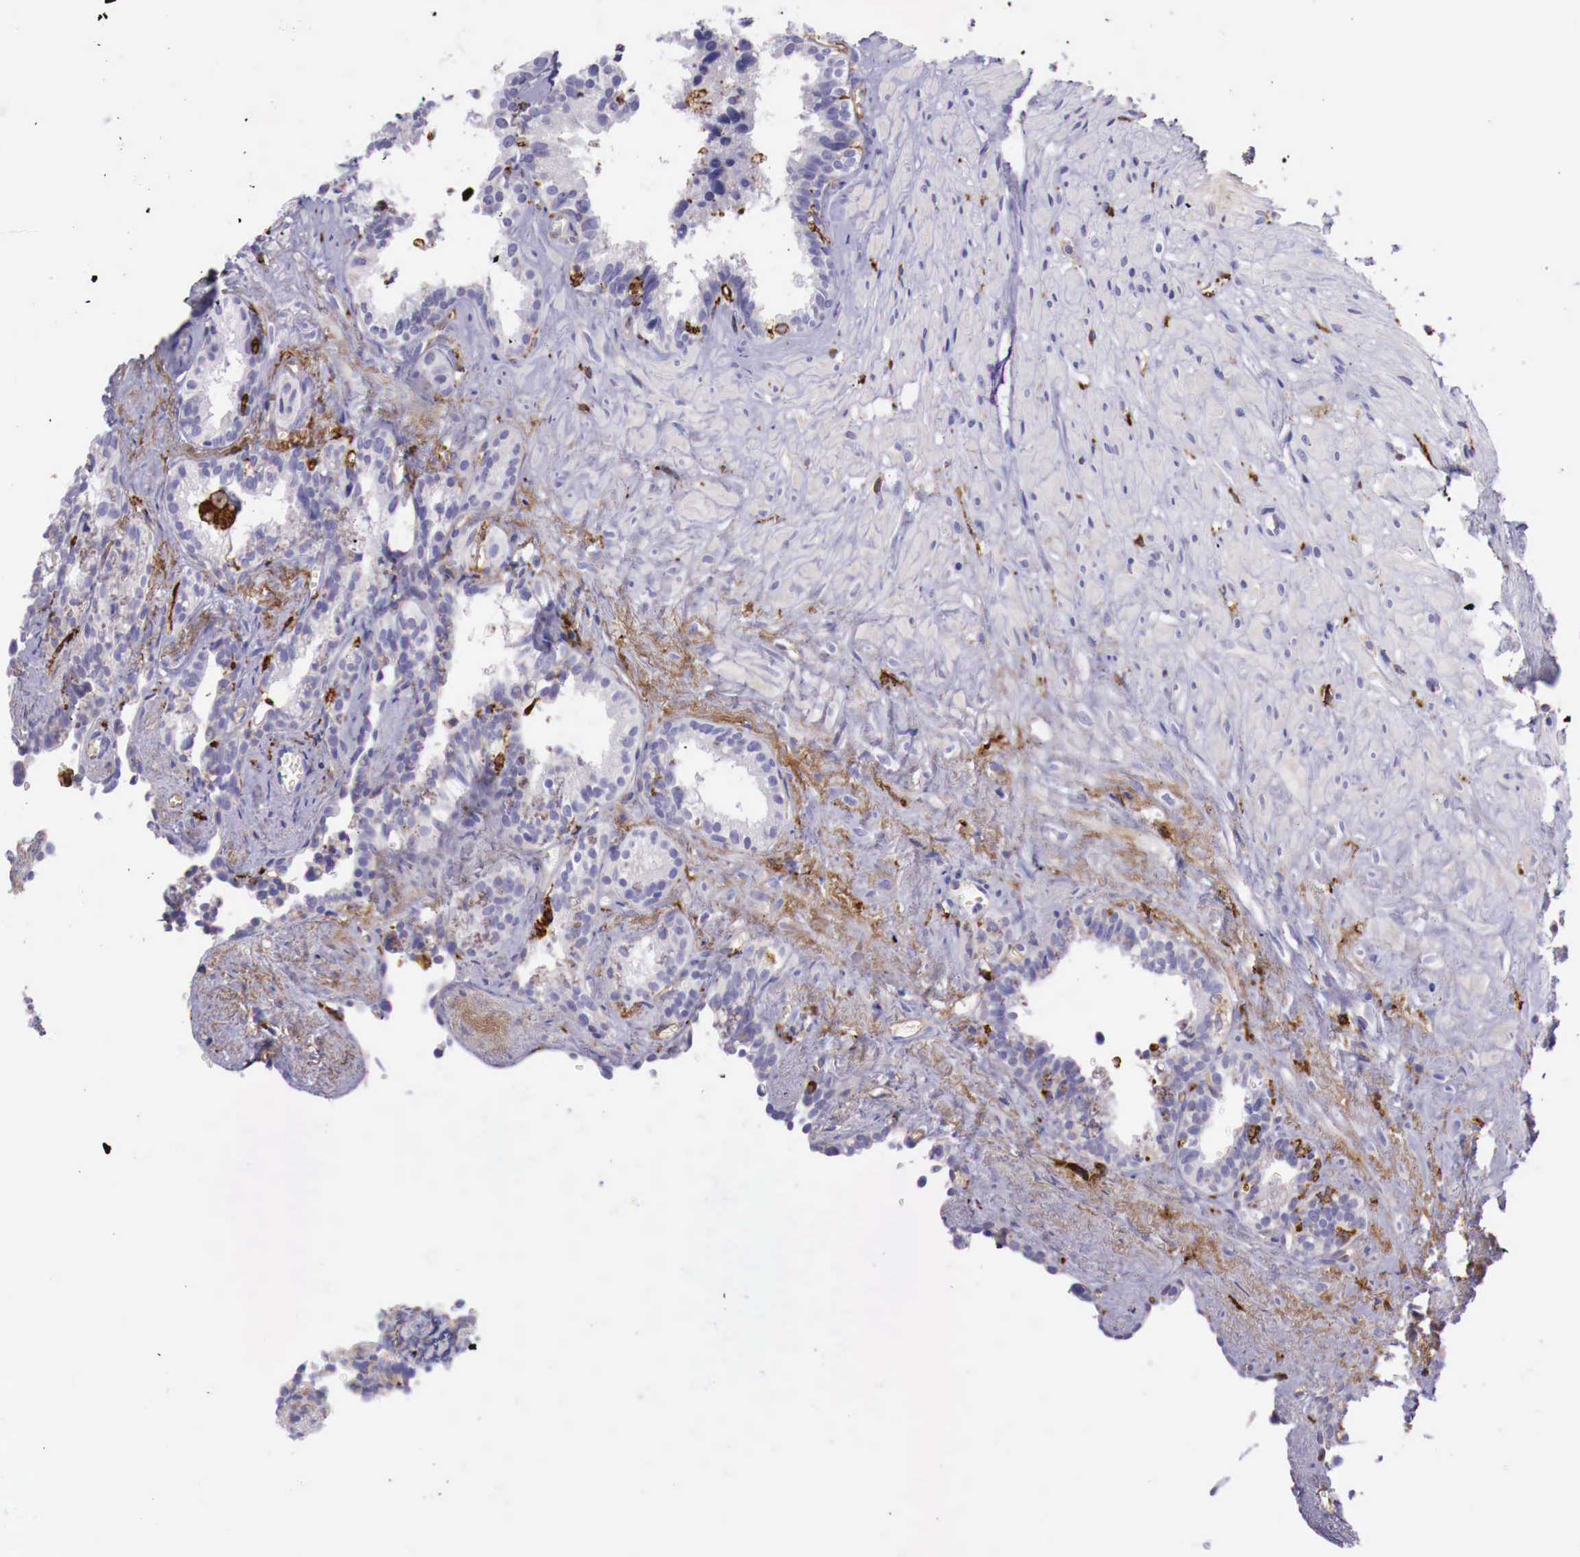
{"staining": {"intensity": "negative", "quantity": "none", "location": "none"}, "tissue": "seminal vesicle", "cell_type": "Glandular cells", "image_type": "normal", "snomed": [{"axis": "morphology", "description": "Normal tissue, NOS"}, {"axis": "topography", "description": "Seminal veicle"}], "caption": "Immunohistochemistry histopathology image of normal seminal vesicle: human seminal vesicle stained with DAB demonstrates no significant protein expression in glandular cells.", "gene": "MSR1", "patient": {"sex": "male", "age": 60}}